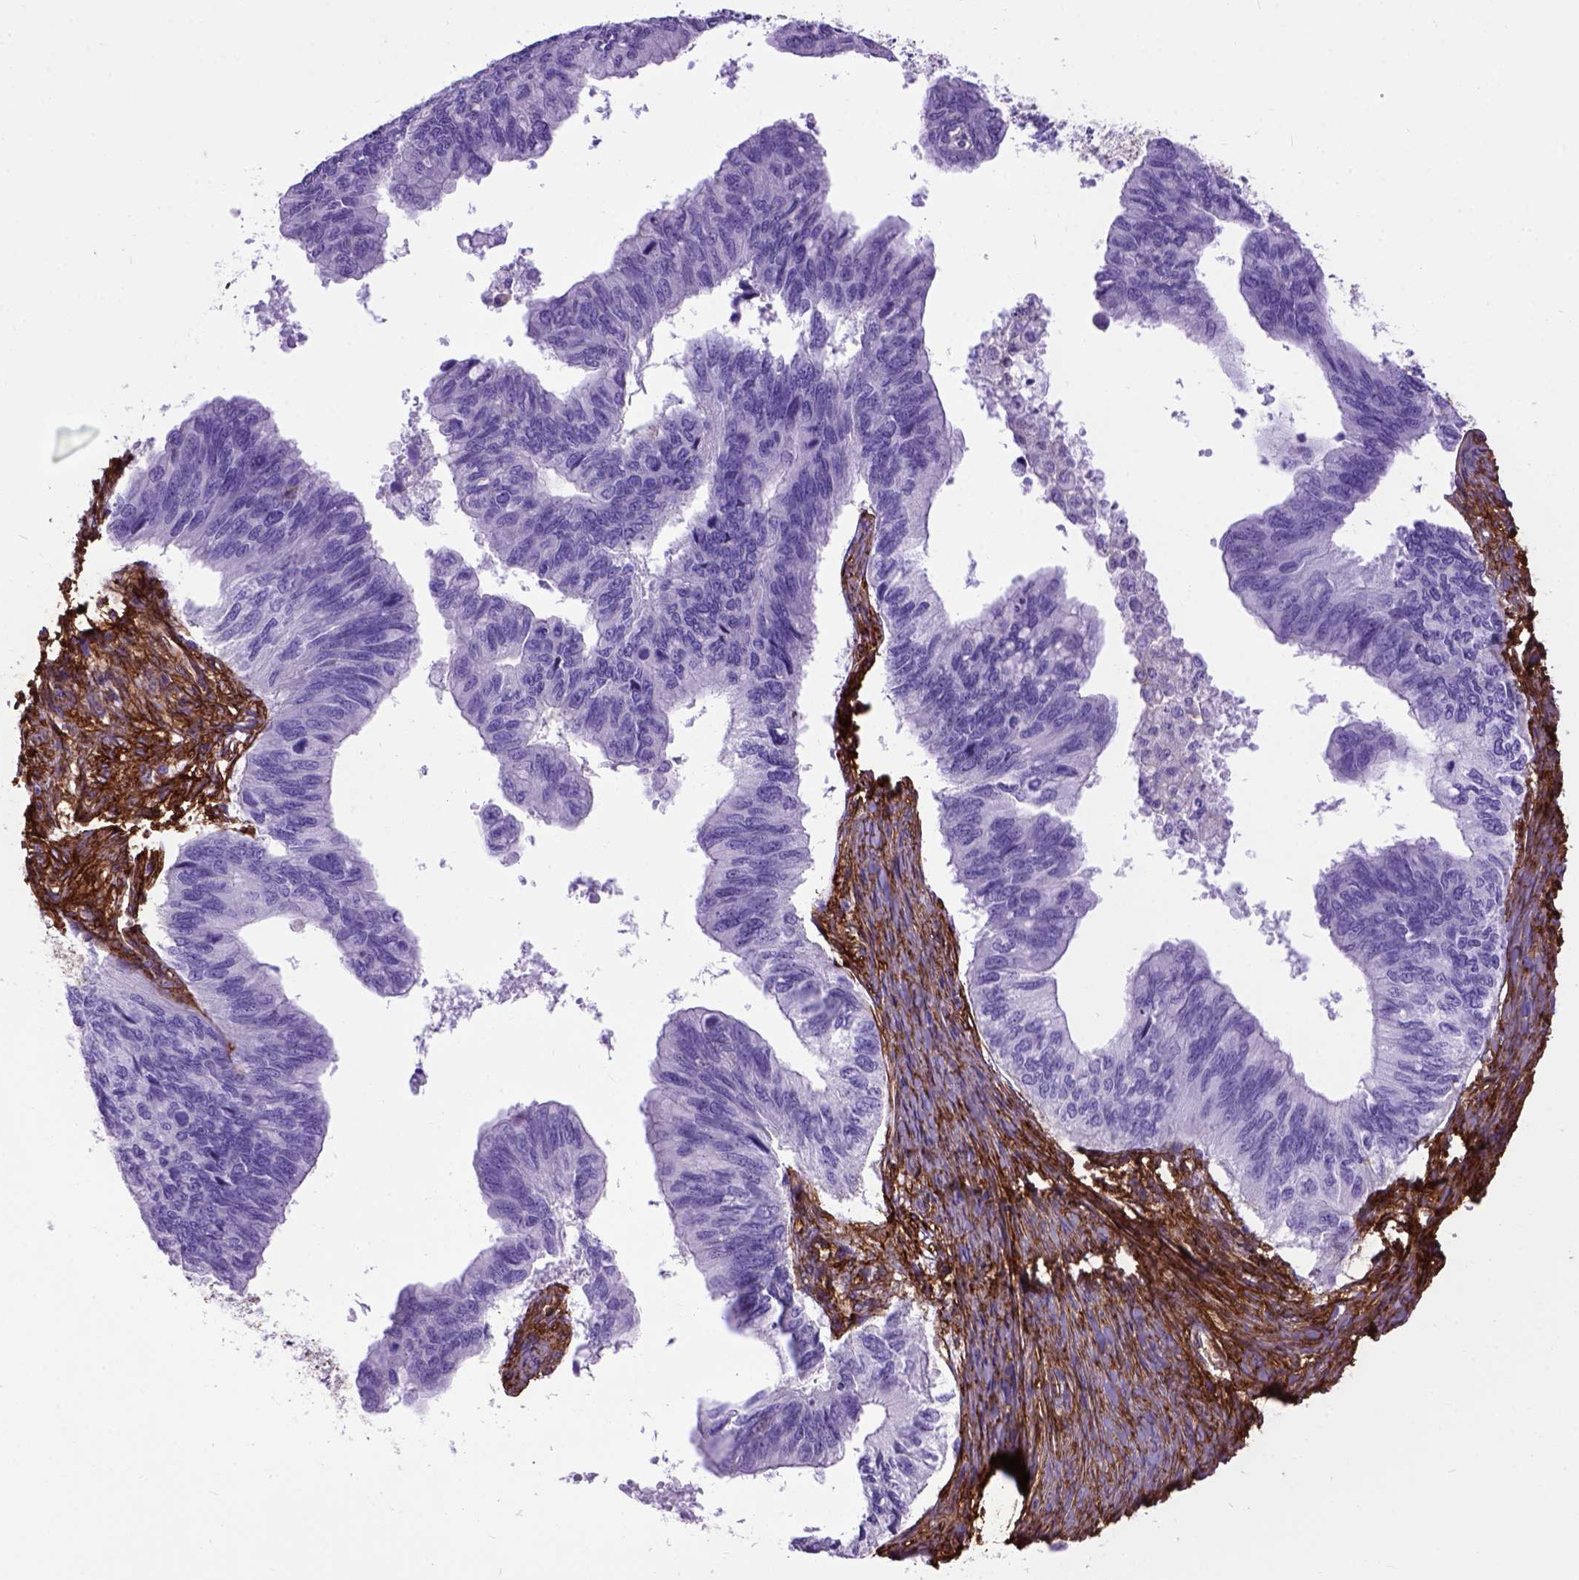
{"staining": {"intensity": "negative", "quantity": "none", "location": "none"}, "tissue": "ovarian cancer", "cell_type": "Tumor cells", "image_type": "cancer", "snomed": [{"axis": "morphology", "description": "Cystadenocarcinoma, mucinous, NOS"}, {"axis": "topography", "description": "Ovary"}], "caption": "An immunohistochemistry (IHC) image of ovarian cancer (mucinous cystadenocarcinoma) is shown. There is no staining in tumor cells of ovarian cancer (mucinous cystadenocarcinoma).", "gene": "ENG", "patient": {"sex": "female", "age": 76}}